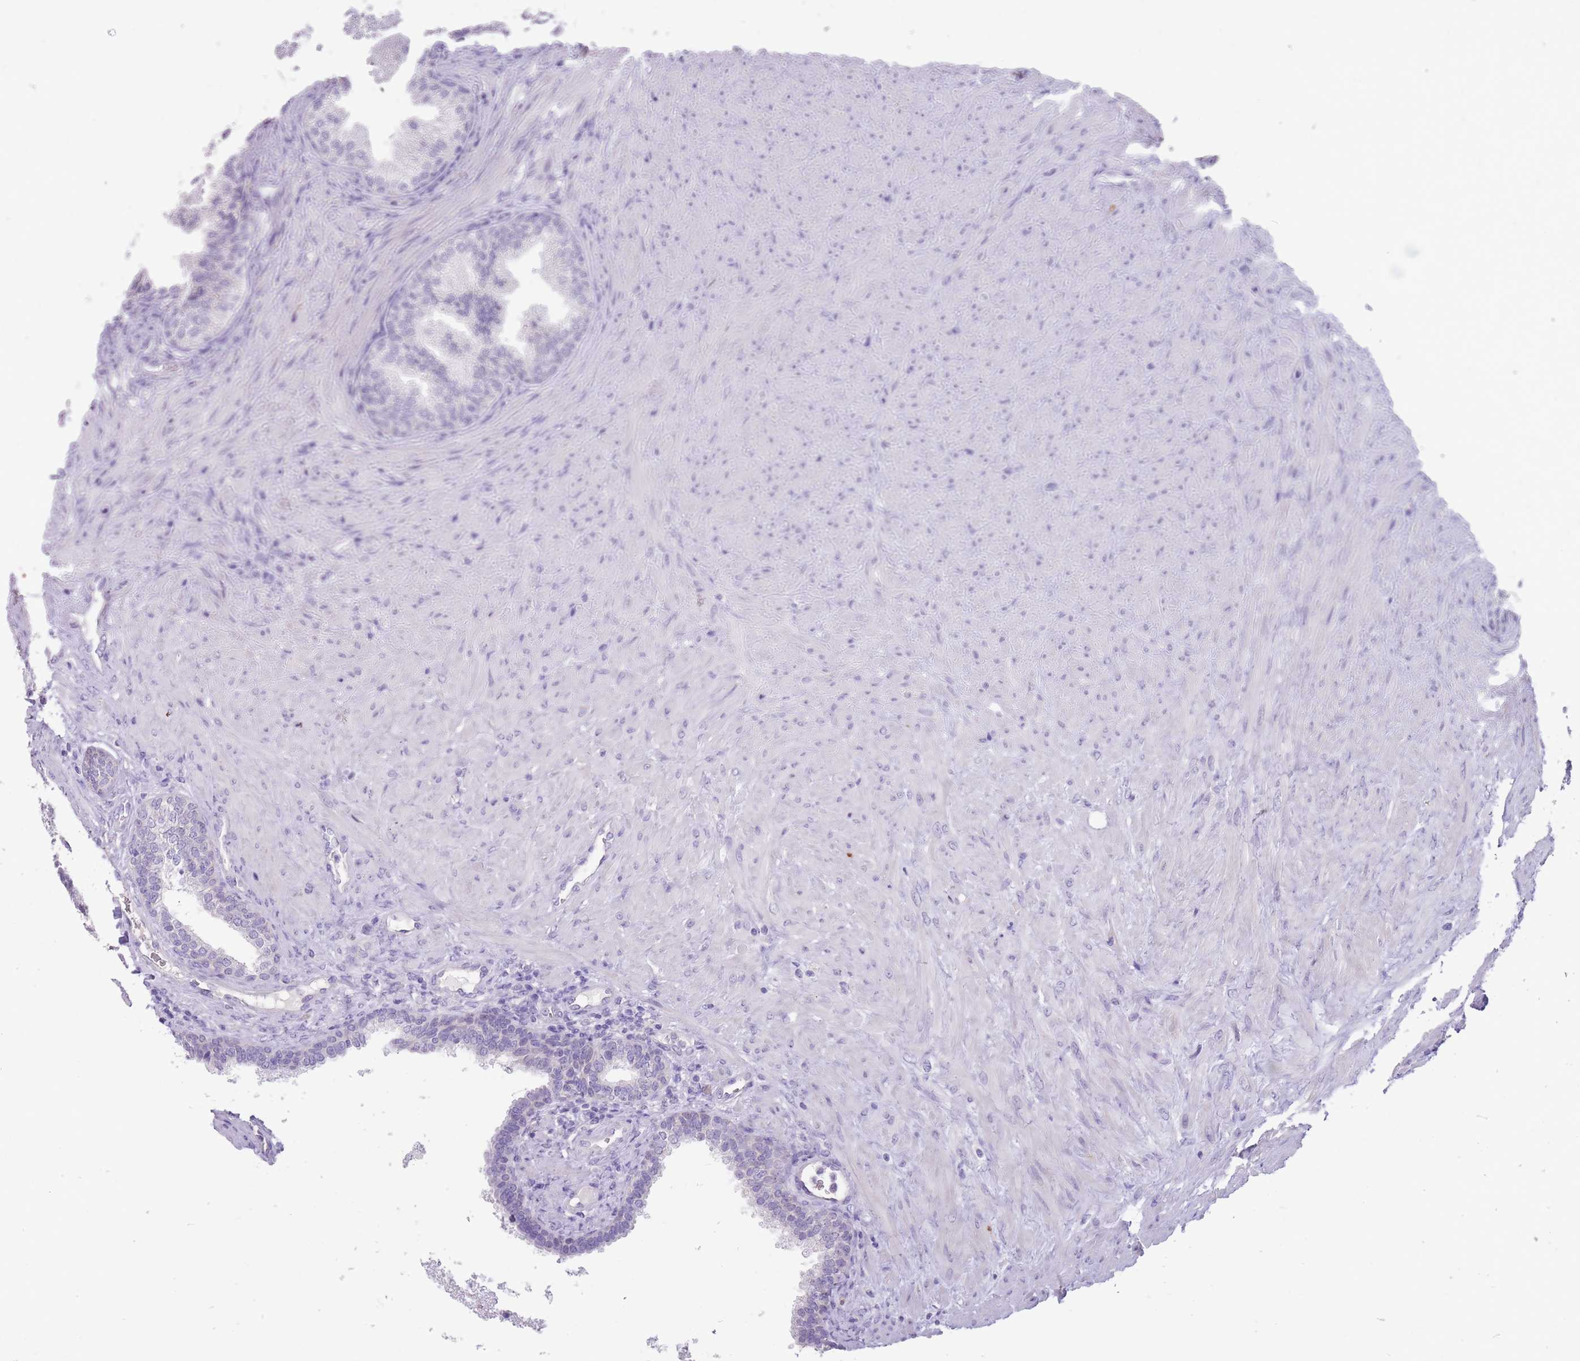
{"staining": {"intensity": "negative", "quantity": "none", "location": "none"}, "tissue": "prostate", "cell_type": "Glandular cells", "image_type": "normal", "snomed": [{"axis": "morphology", "description": "Normal tissue, NOS"}, {"axis": "topography", "description": "Prostate"}], "caption": "This is a photomicrograph of immunohistochemistry staining of unremarkable prostate, which shows no positivity in glandular cells. Brightfield microscopy of immunohistochemistry (IHC) stained with DAB (3,3'-diaminobenzidine) (brown) and hematoxylin (blue), captured at high magnification.", "gene": "ERICH4", "patient": {"sex": "male", "age": 76}}